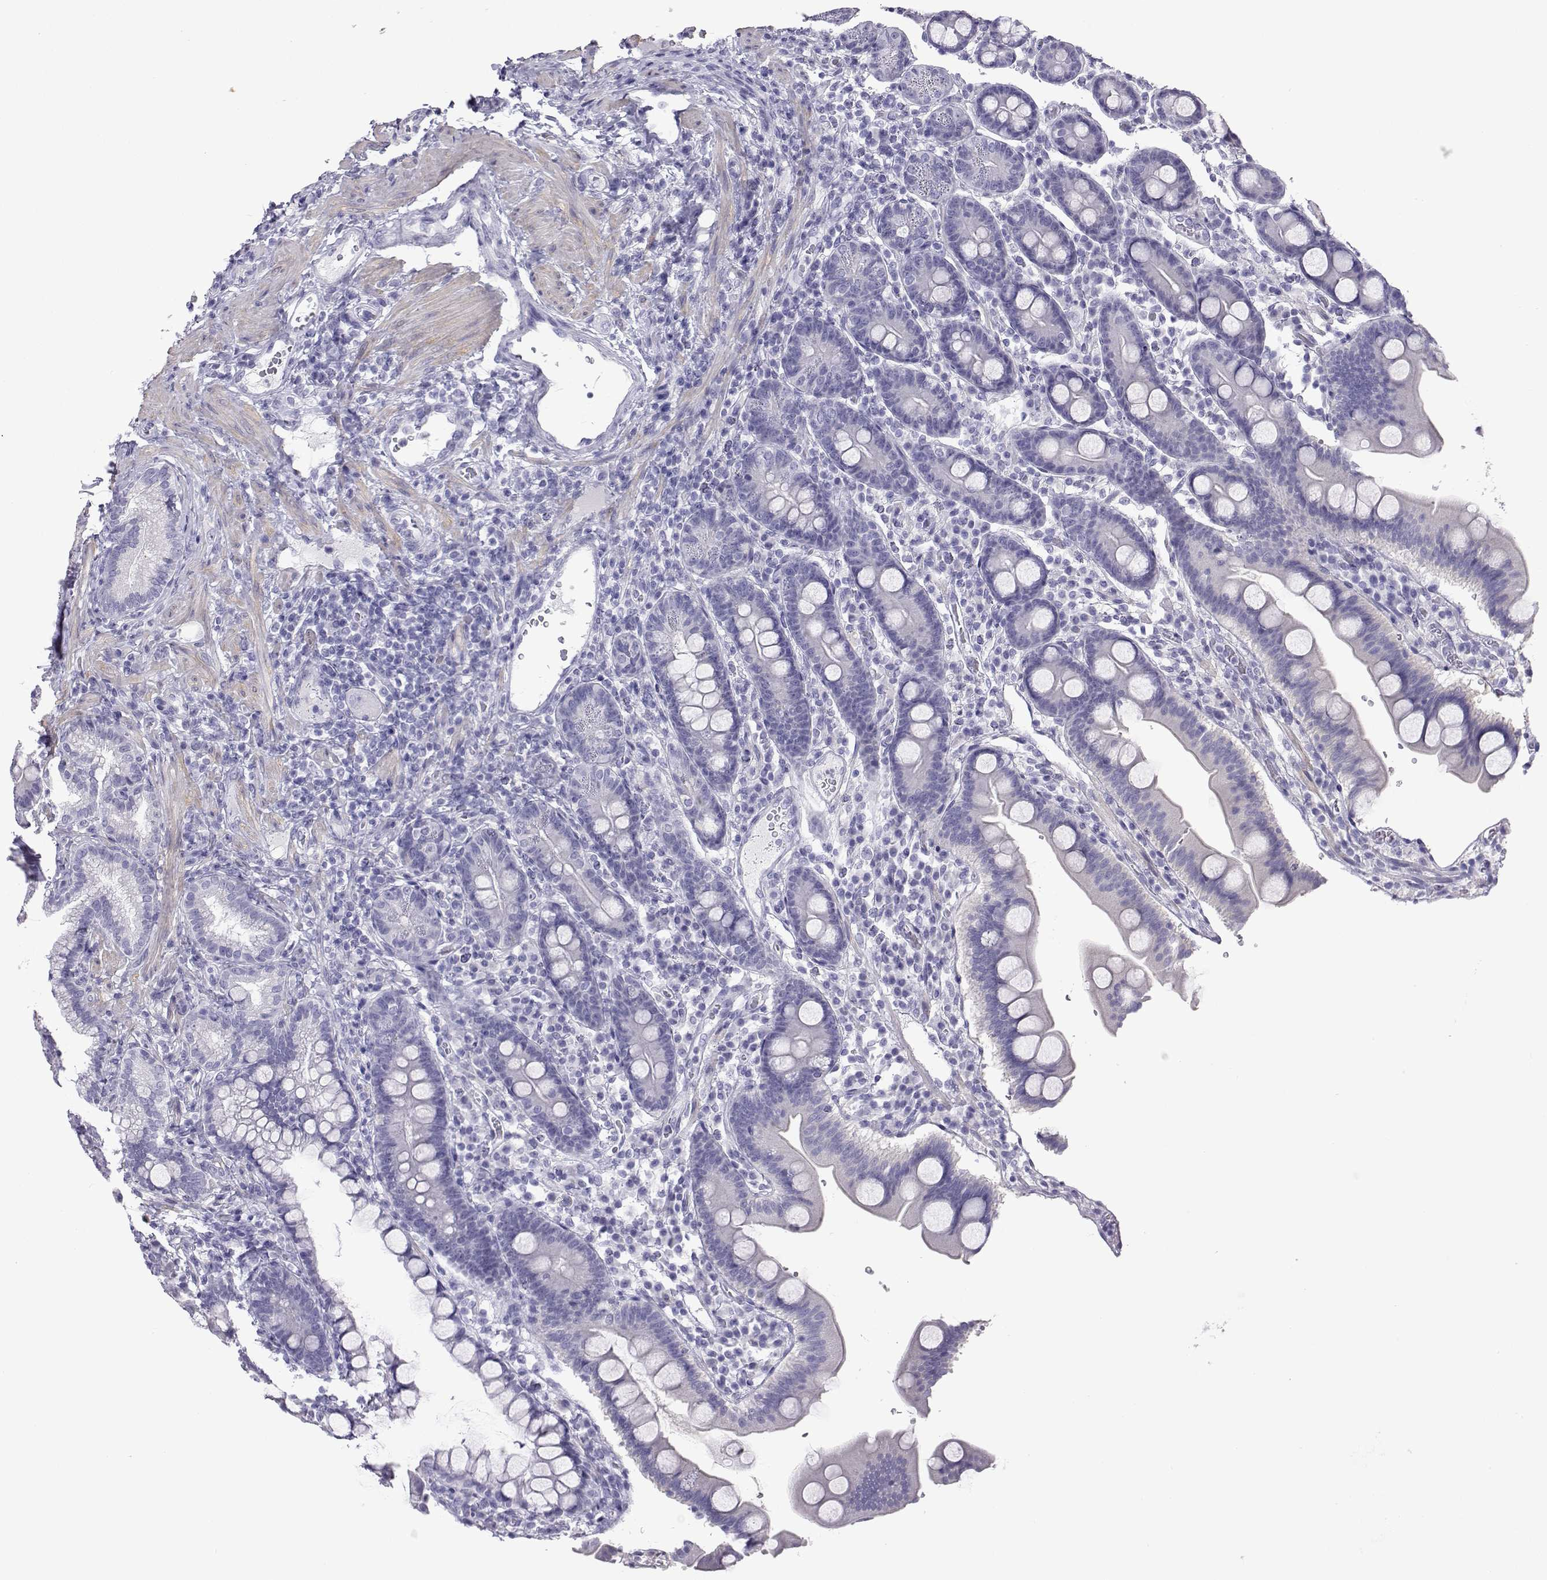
{"staining": {"intensity": "negative", "quantity": "none", "location": "none"}, "tissue": "duodenum", "cell_type": "Glandular cells", "image_type": "normal", "snomed": [{"axis": "morphology", "description": "Normal tissue, NOS"}, {"axis": "topography", "description": "Pancreas"}, {"axis": "topography", "description": "Duodenum"}], "caption": "Immunohistochemistry of benign human duodenum shows no expression in glandular cells. (DAB IHC visualized using brightfield microscopy, high magnification).", "gene": "PLIN4", "patient": {"sex": "male", "age": 59}}